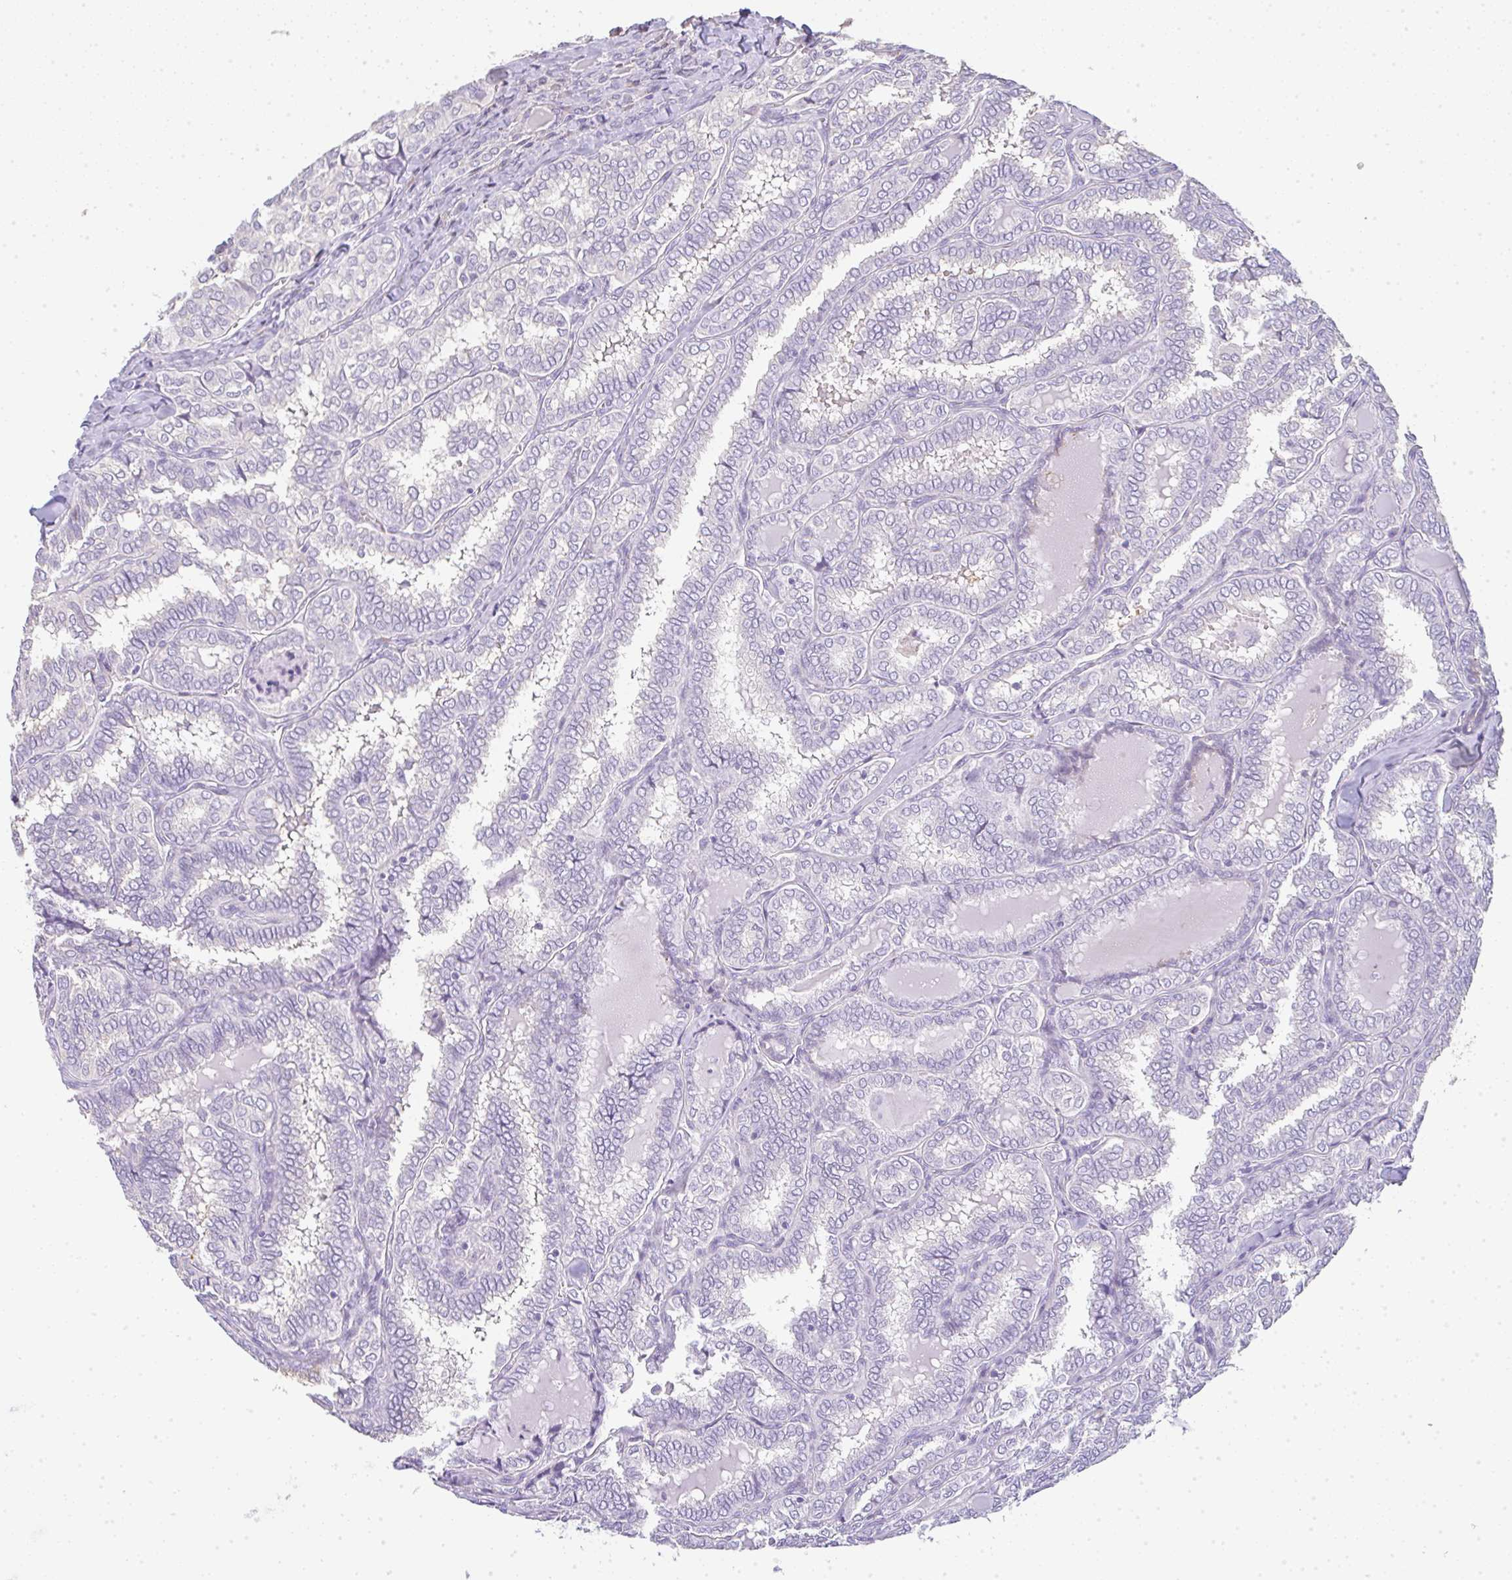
{"staining": {"intensity": "negative", "quantity": "none", "location": "none"}, "tissue": "thyroid cancer", "cell_type": "Tumor cells", "image_type": "cancer", "snomed": [{"axis": "morphology", "description": "Papillary adenocarcinoma, NOS"}, {"axis": "topography", "description": "Thyroid gland"}], "caption": "This is an IHC micrograph of papillary adenocarcinoma (thyroid). There is no staining in tumor cells.", "gene": "LPAR4", "patient": {"sex": "female", "age": 30}}